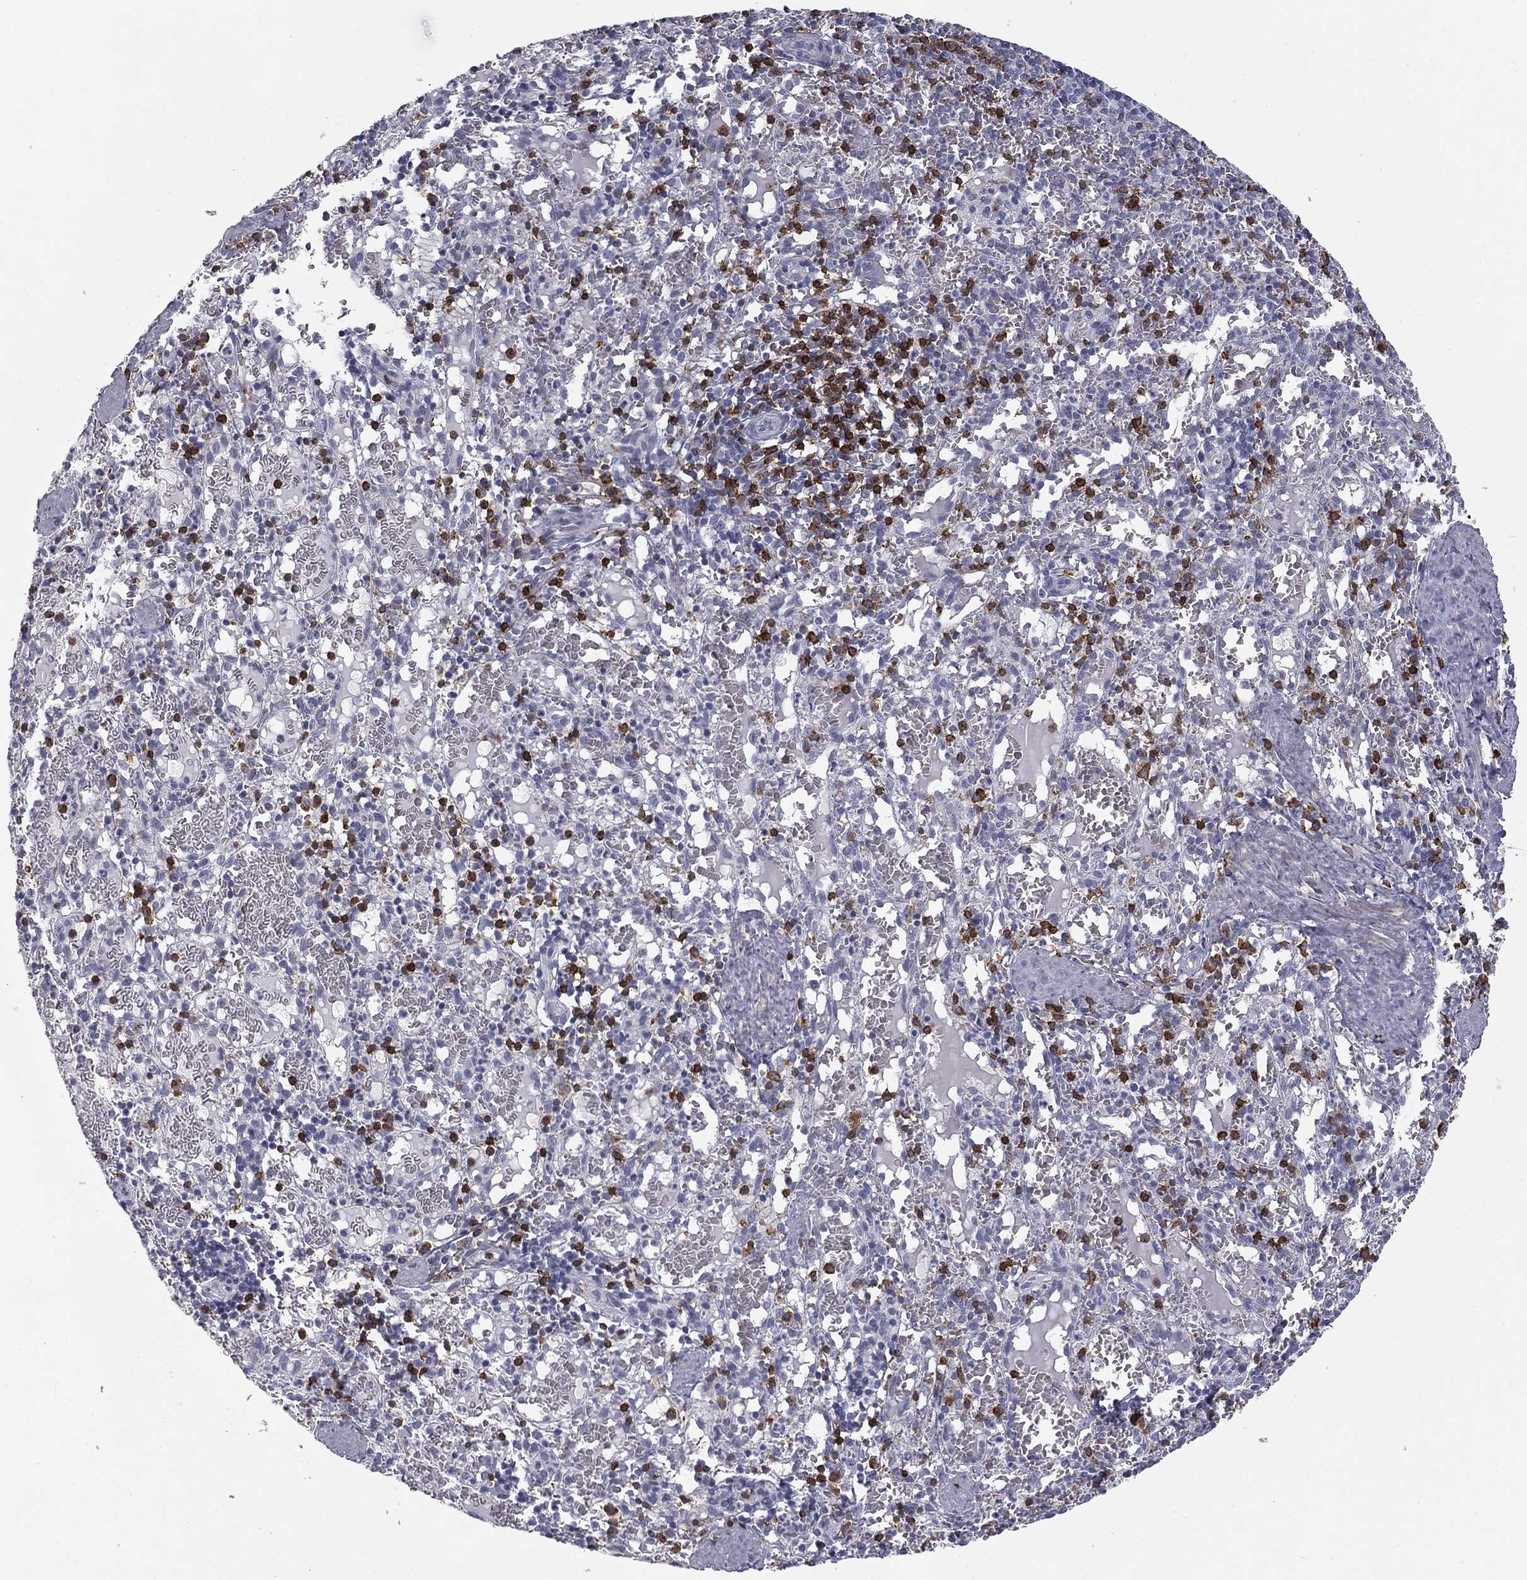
{"staining": {"intensity": "strong", "quantity": "<25%", "location": "cytoplasmic/membranous"}, "tissue": "spleen", "cell_type": "Cells in red pulp", "image_type": "normal", "snomed": [{"axis": "morphology", "description": "Normal tissue, NOS"}, {"axis": "topography", "description": "Spleen"}], "caption": "IHC (DAB (3,3'-diaminobenzidine)) staining of benign human spleen exhibits strong cytoplasmic/membranous protein expression in about <25% of cells in red pulp.", "gene": "TRAT1", "patient": {"sex": "male", "age": 11}}